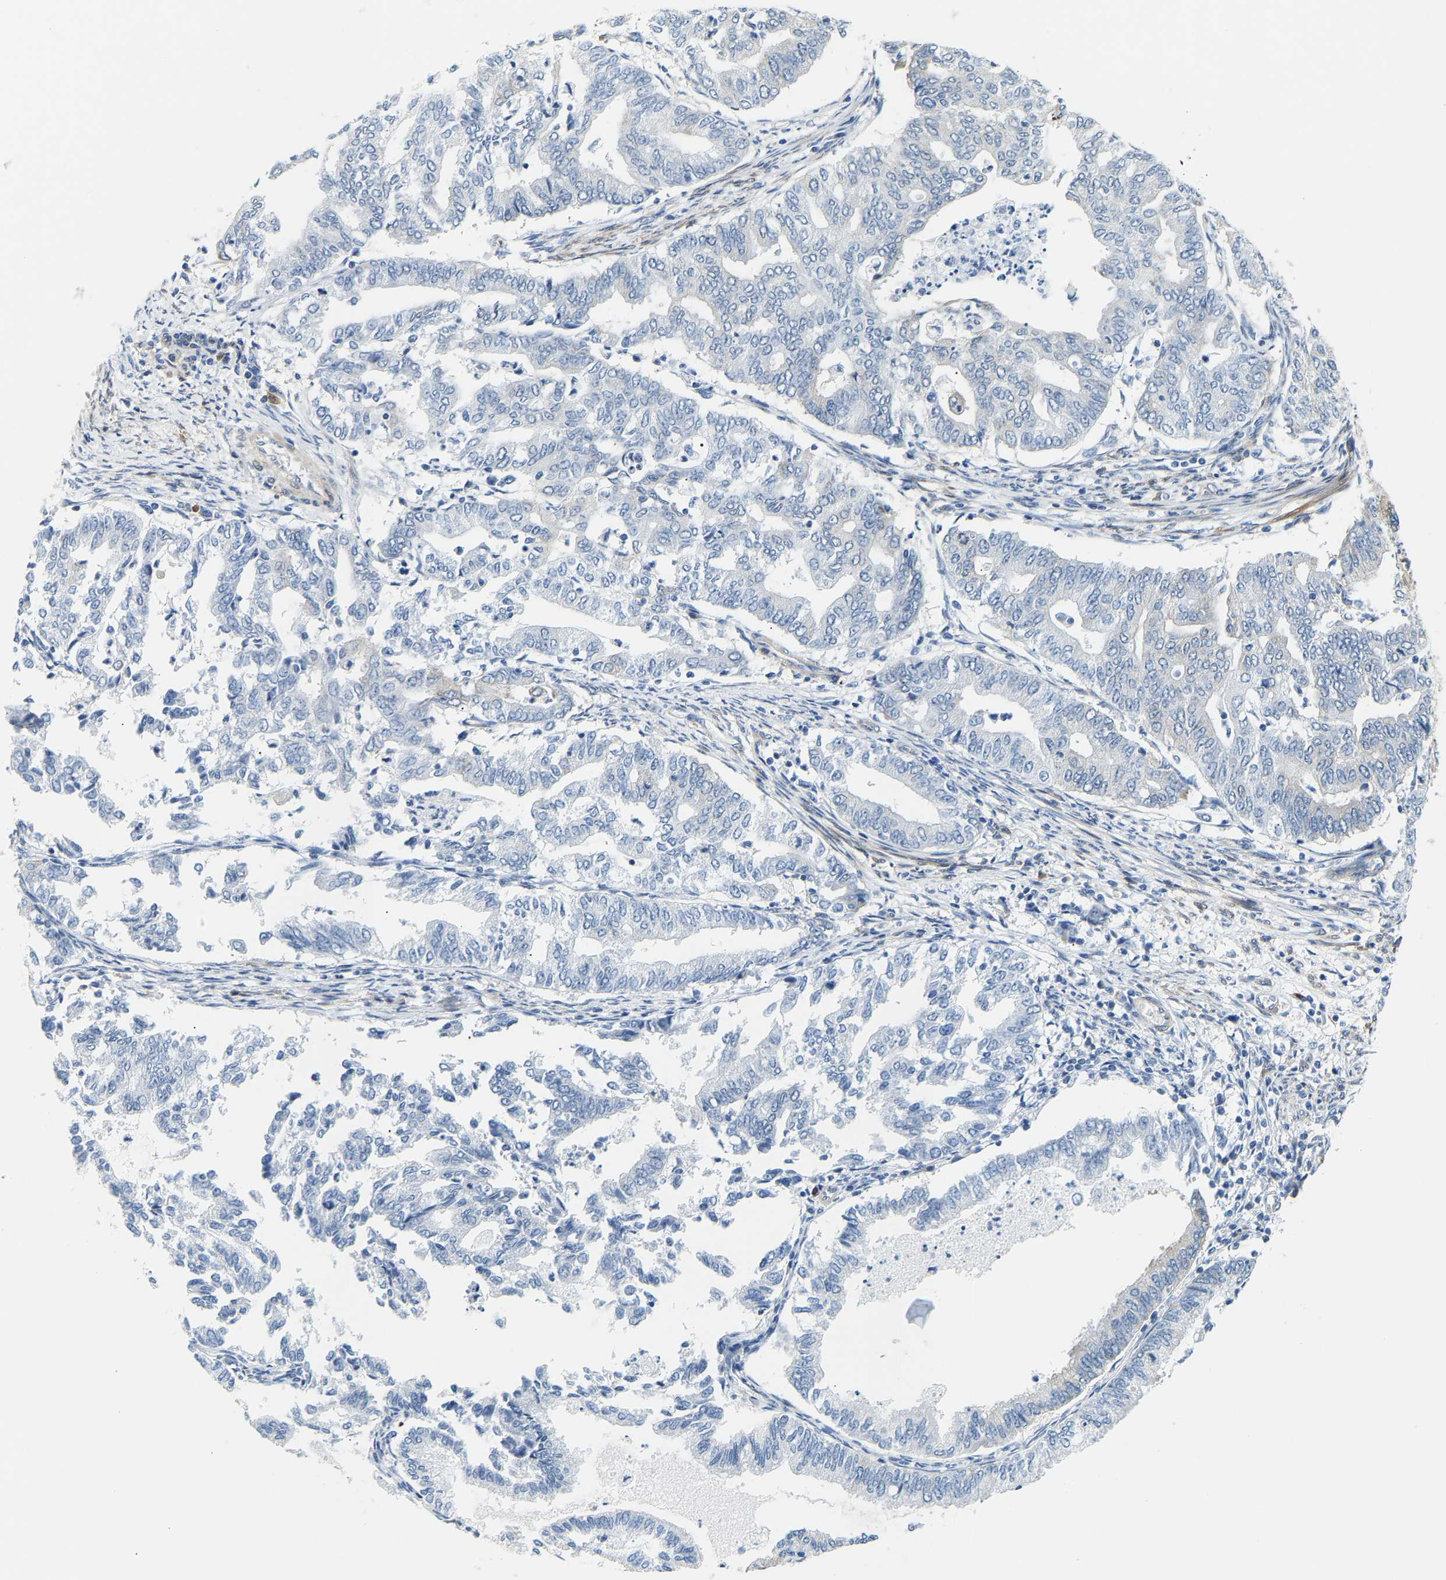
{"staining": {"intensity": "negative", "quantity": "none", "location": "none"}, "tissue": "endometrial cancer", "cell_type": "Tumor cells", "image_type": "cancer", "snomed": [{"axis": "morphology", "description": "Adenocarcinoma, NOS"}, {"axis": "topography", "description": "Endometrium"}], "caption": "An immunohistochemistry histopathology image of endometrial cancer (adenocarcinoma) is shown. There is no staining in tumor cells of endometrial cancer (adenocarcinoma).", "gene": "PAWR", "patient": {"sex": "female", "age": 79}}